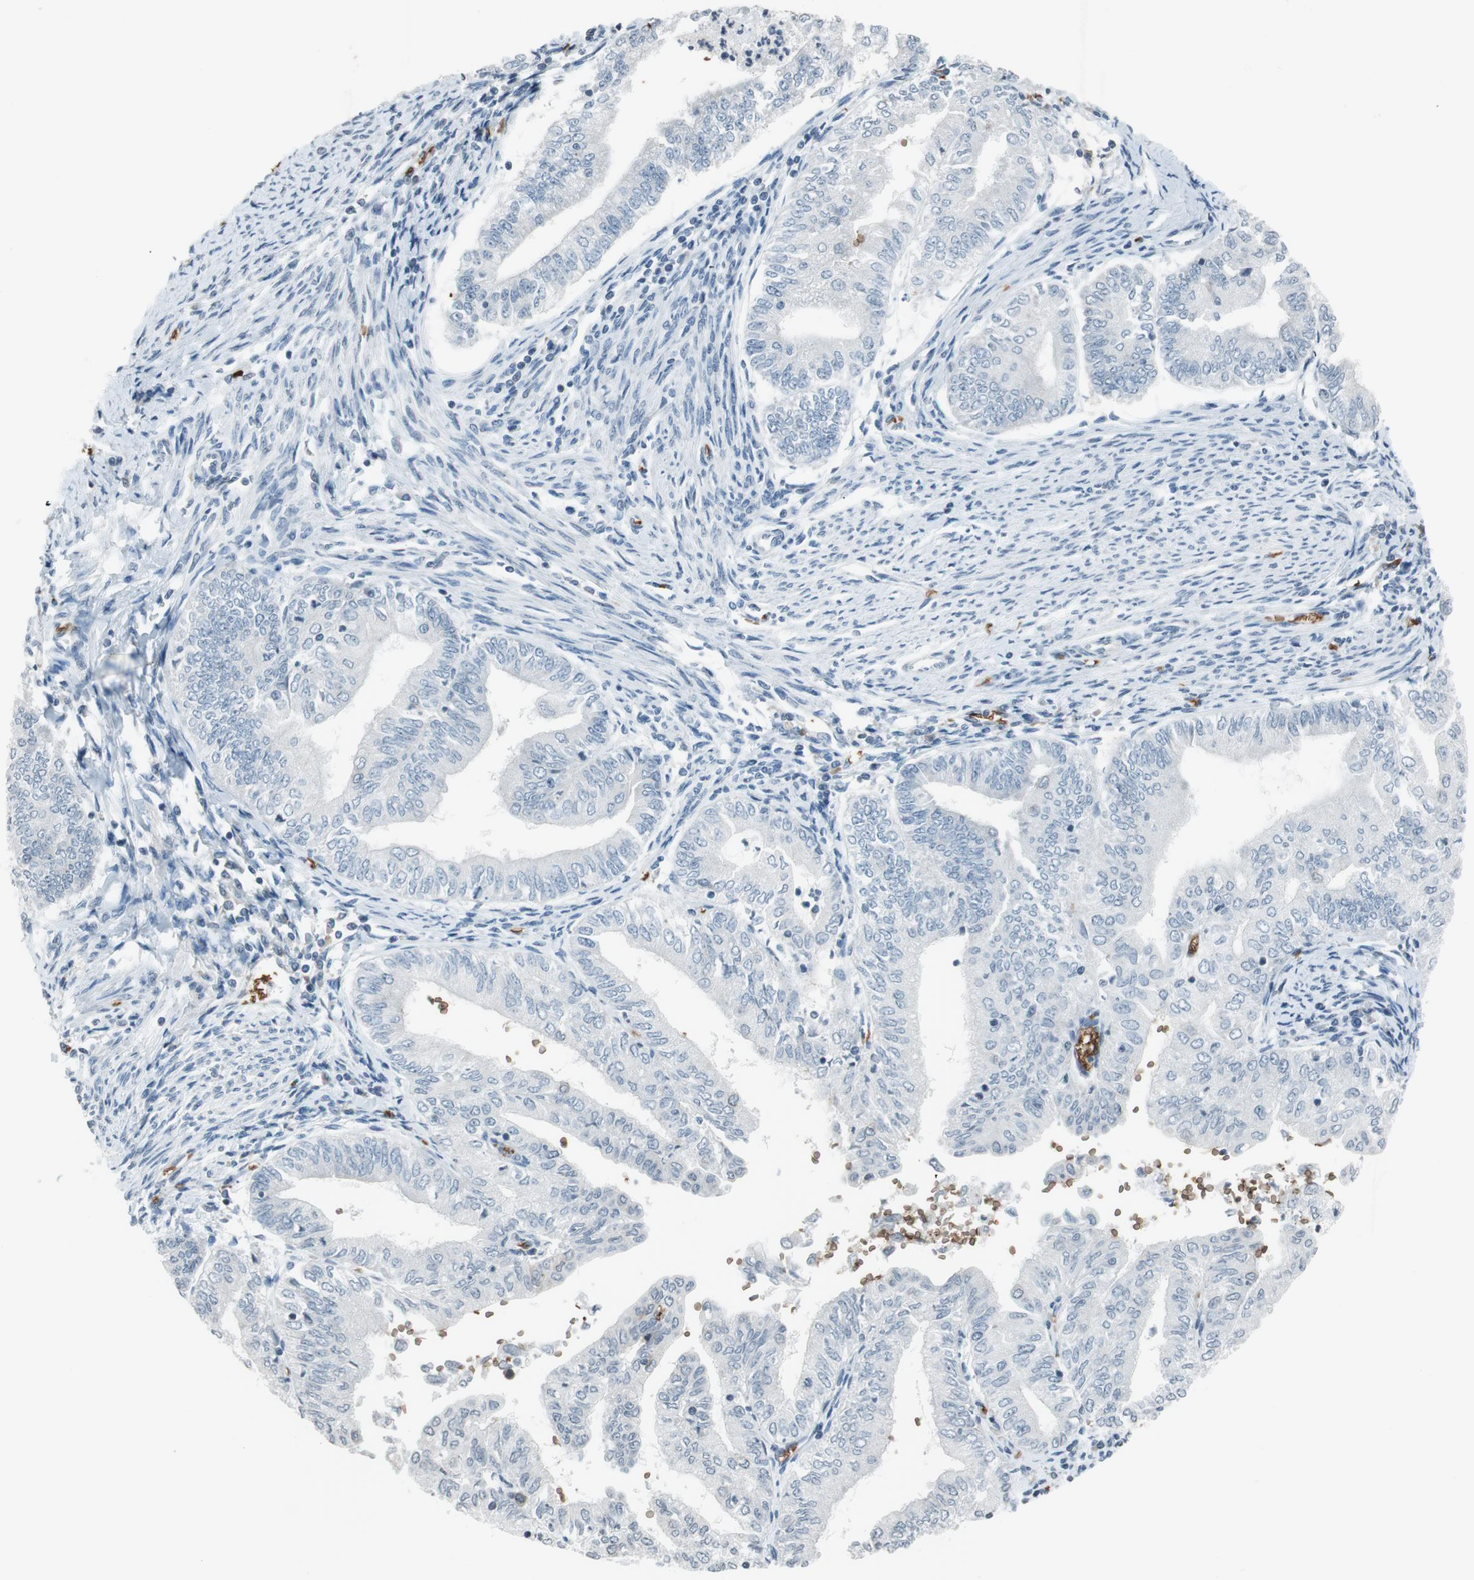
{"staining": {"intensity": "negative", "quantity": "none", "location": "none"}, "tissue": "endometrial cancer", "cell_type": "Tumor cells", "image_type": "cancer", "snomed": [{"axis": "morphology", "description": "Adenocarcinoma, NOS"}, {"axis": "topography", "description": "Endometrium"}], "caption": "Protein analysis of endometrial cancer reveals no significant expression in tumor cells.", "gene": "GYPC", "patient": {"sex": "female", "age": 66}}